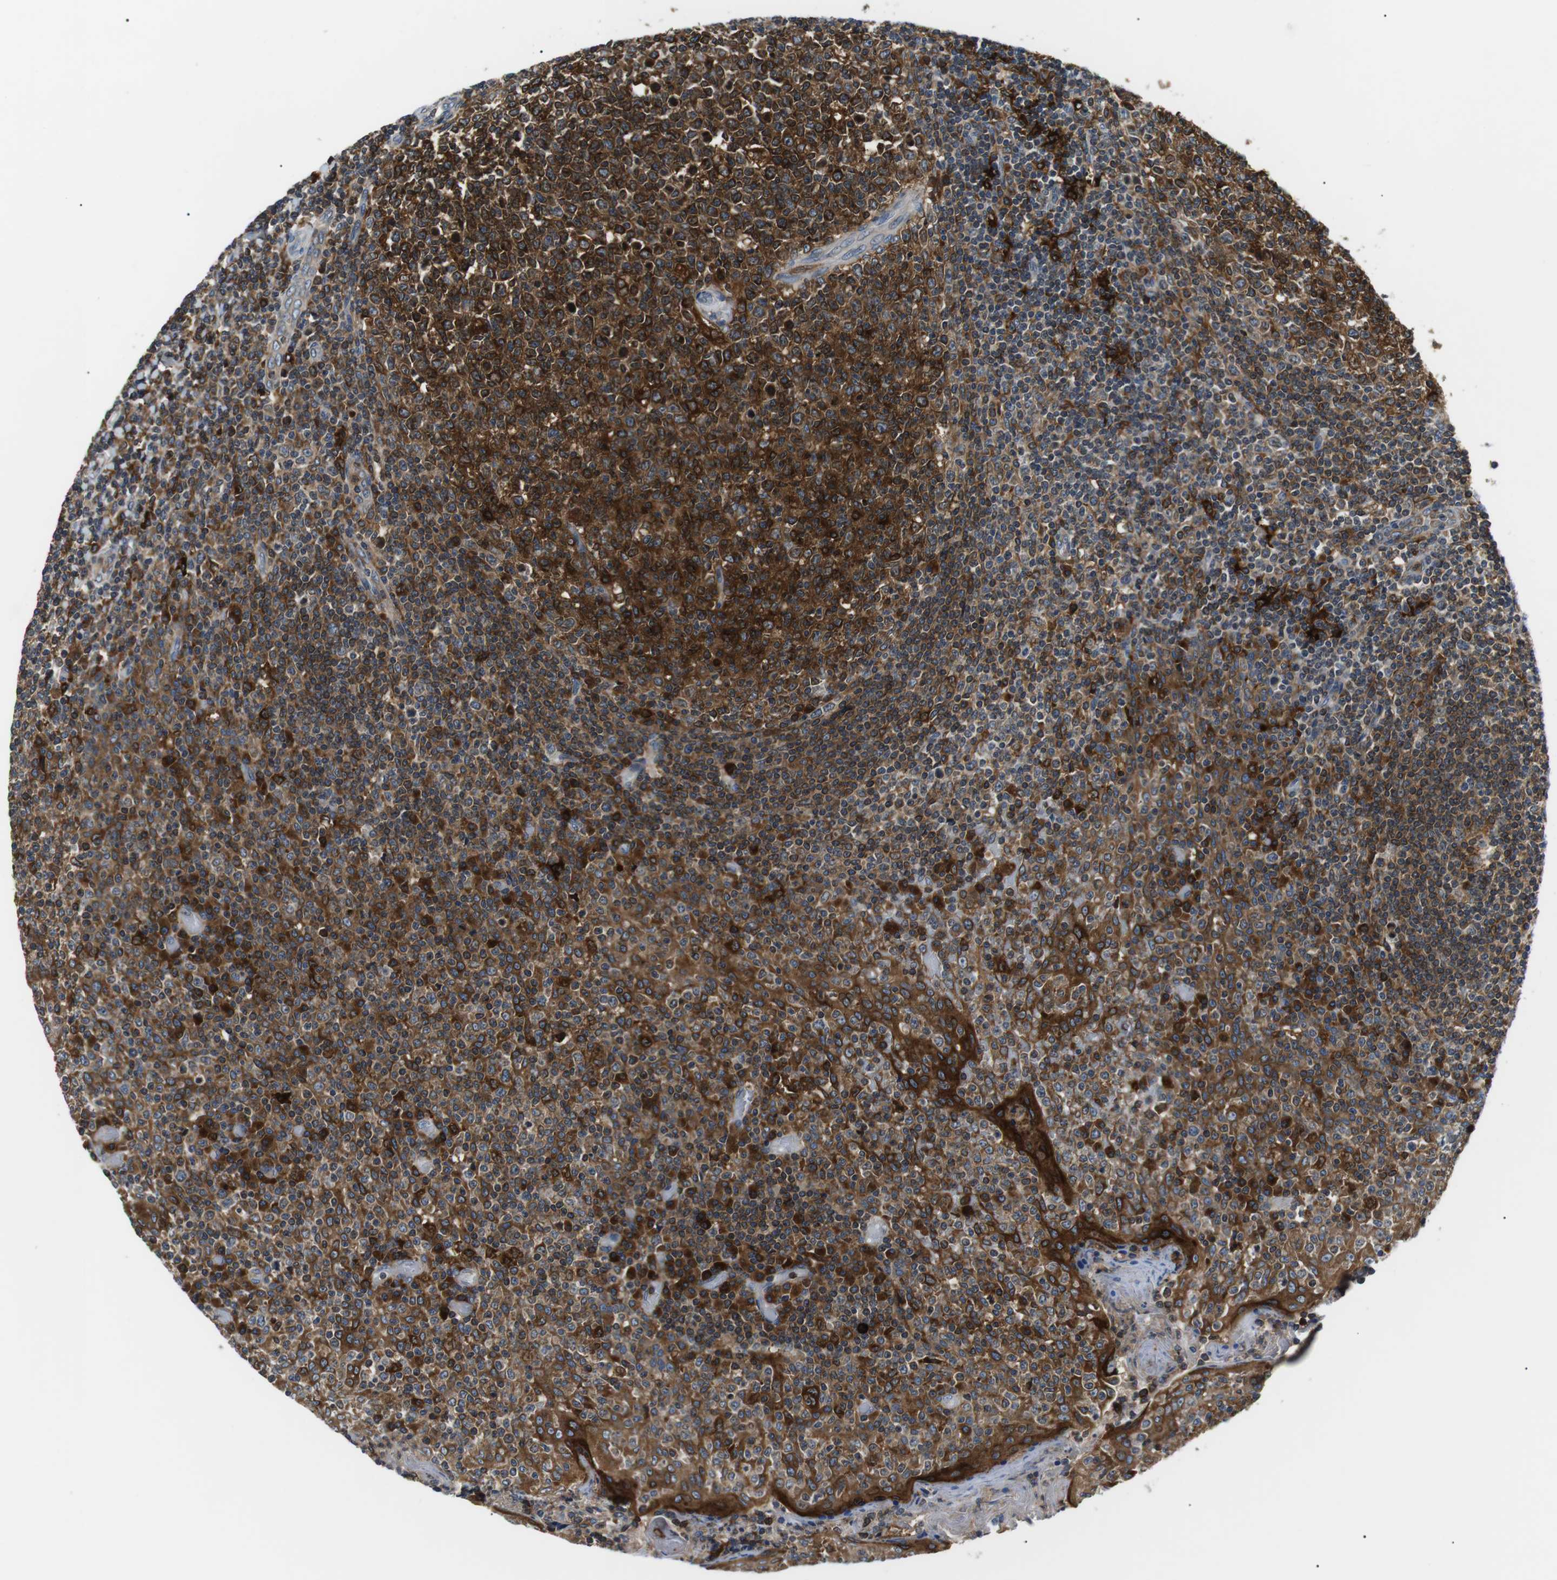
{"staining": {"intensity": "strong", "quantity": ">75%", "location": "cytoplasmic/membranous"}, "tissue": "tonsil", "cell_type": "Germinal center cells", "image_type": "normal", "snomed": [{"axis": "morphology", "description": "Normal tissue, NOS"}, {"axis": "topography", "description": "Tonsil"}], "caption": "Immunohistochemical staining of unremarkable human tonsil reveals >75% levels of strong cytoplasmic/membranous protein staining in about >75% of germinal center cells. The staining was performed using DAB to visualize the protein expression in brown, while the nuclei were stained in blue with hematoxylin (Magnification: 20x).", "gene": "RAB9A", "patient": {"sex": "female", "age": 19}}